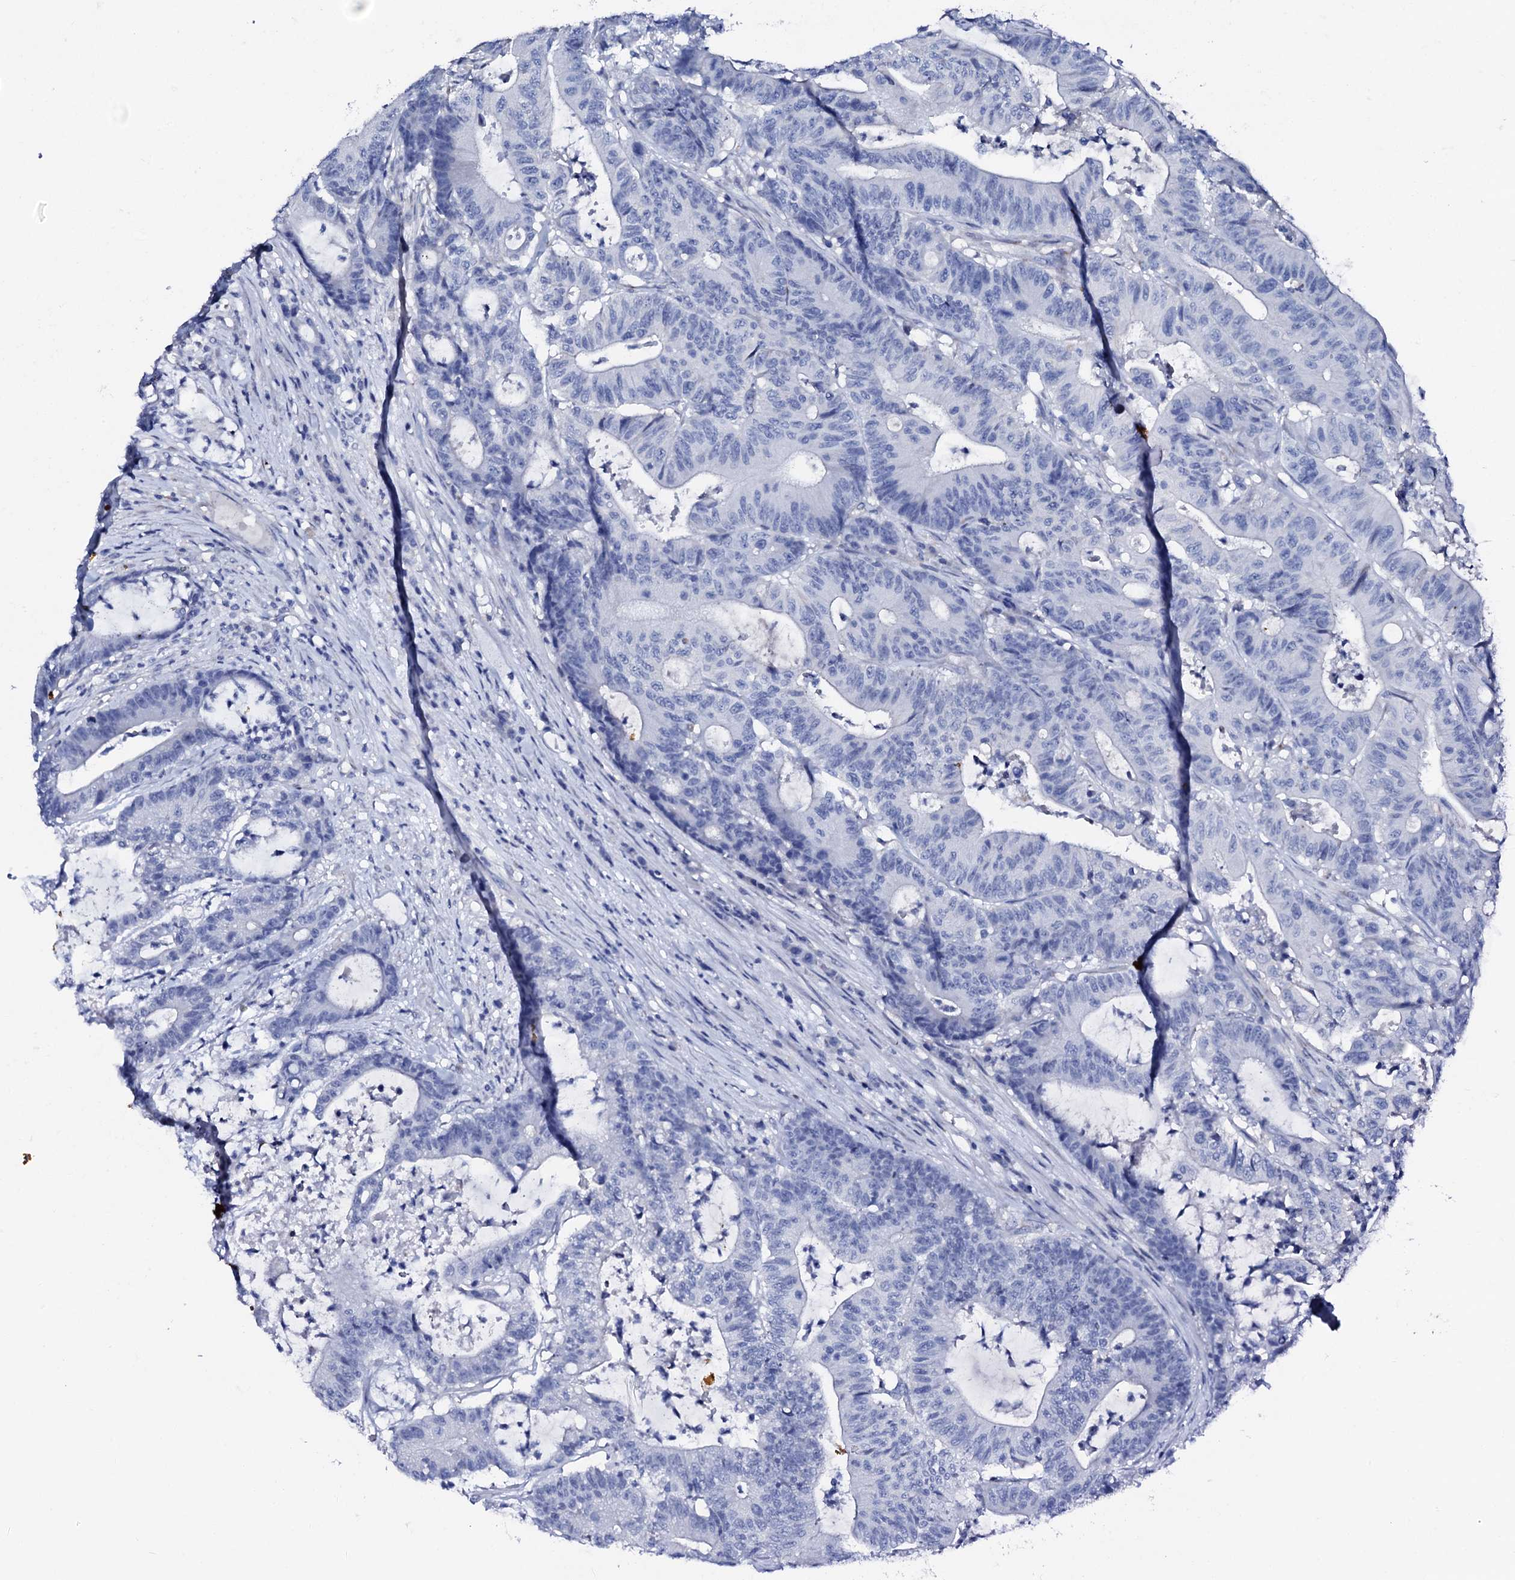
{"staining": {"intensity": "negative", "quantity": "none", "location": "none"}, "tissue": "colorectal cancer", "cell_type": "Tumor cells", "image_type": "cancer", "snomed": [{"axis": "morphology", "description": "Adenocarcinoma, NOS"}, {"axis": "topography", "description": "Colon"}], "caption": "Colorectal cancer was stained to show a protein in brown. There is no significant staining in tumor cells.", "gene": "AMER2", "patient": {"sex": "female", "age": 84}}